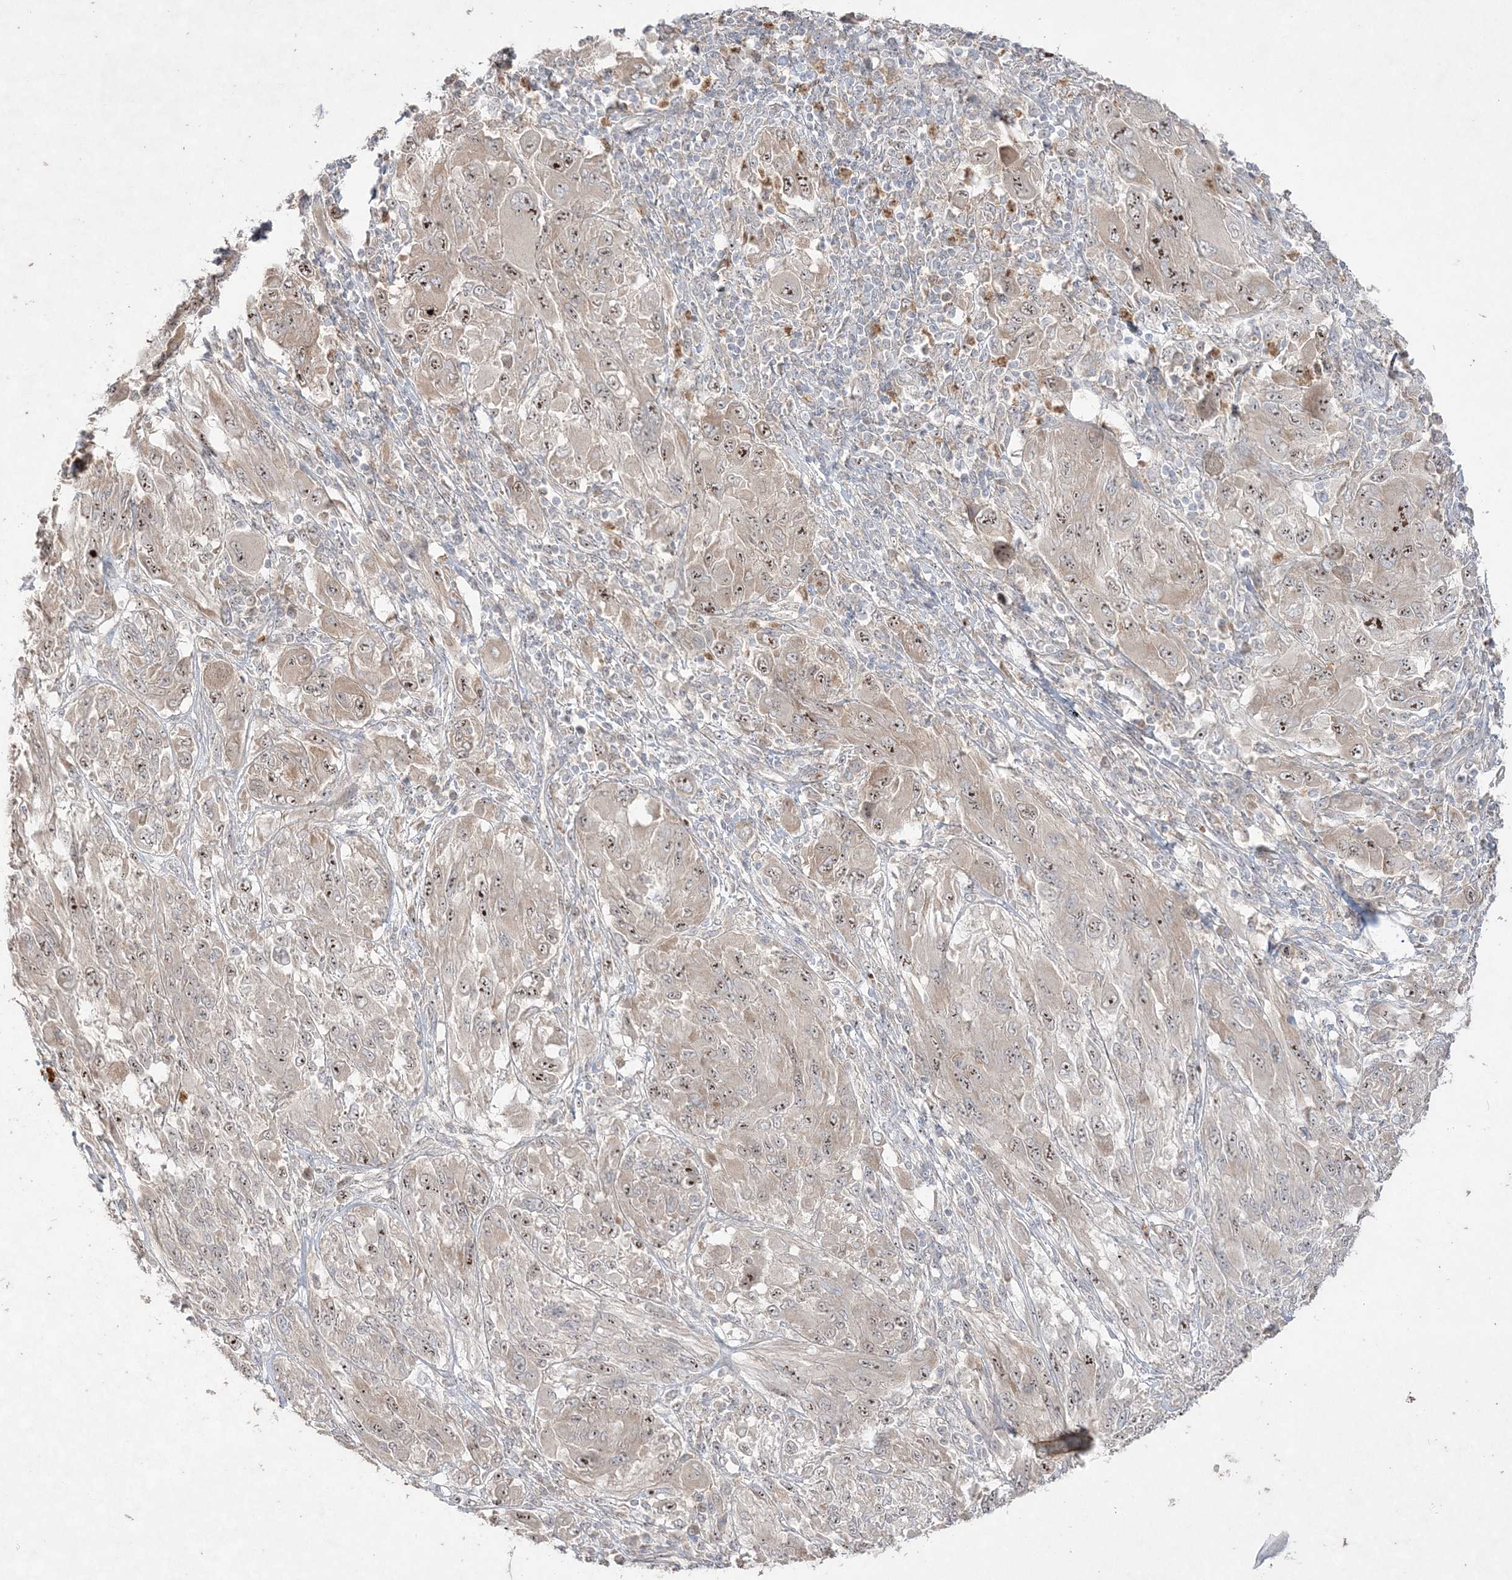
{"staining": {"intensity": "moderate", "quantity": ">75%", "location": "nuclear"}, "tissue": "melanoma", "cell_type": "Tumor cells", "image_type": "cancer", "snomed": [{"axis": "morphology", "description": "Malignant melanoma, NOS"}, {"axis": "topography", "description": "Skin"}], "caption": "IHC image of neoplastic tissue: human malignant melanoma stained using immunohistochemistry demonstrates medium levels of moderate protein expression localized specifically in the nuclear of tumor cells, appearing as a nuclear brown color.", "gene": "NOP16", "patient": {"sex": "female", "age": 91}}